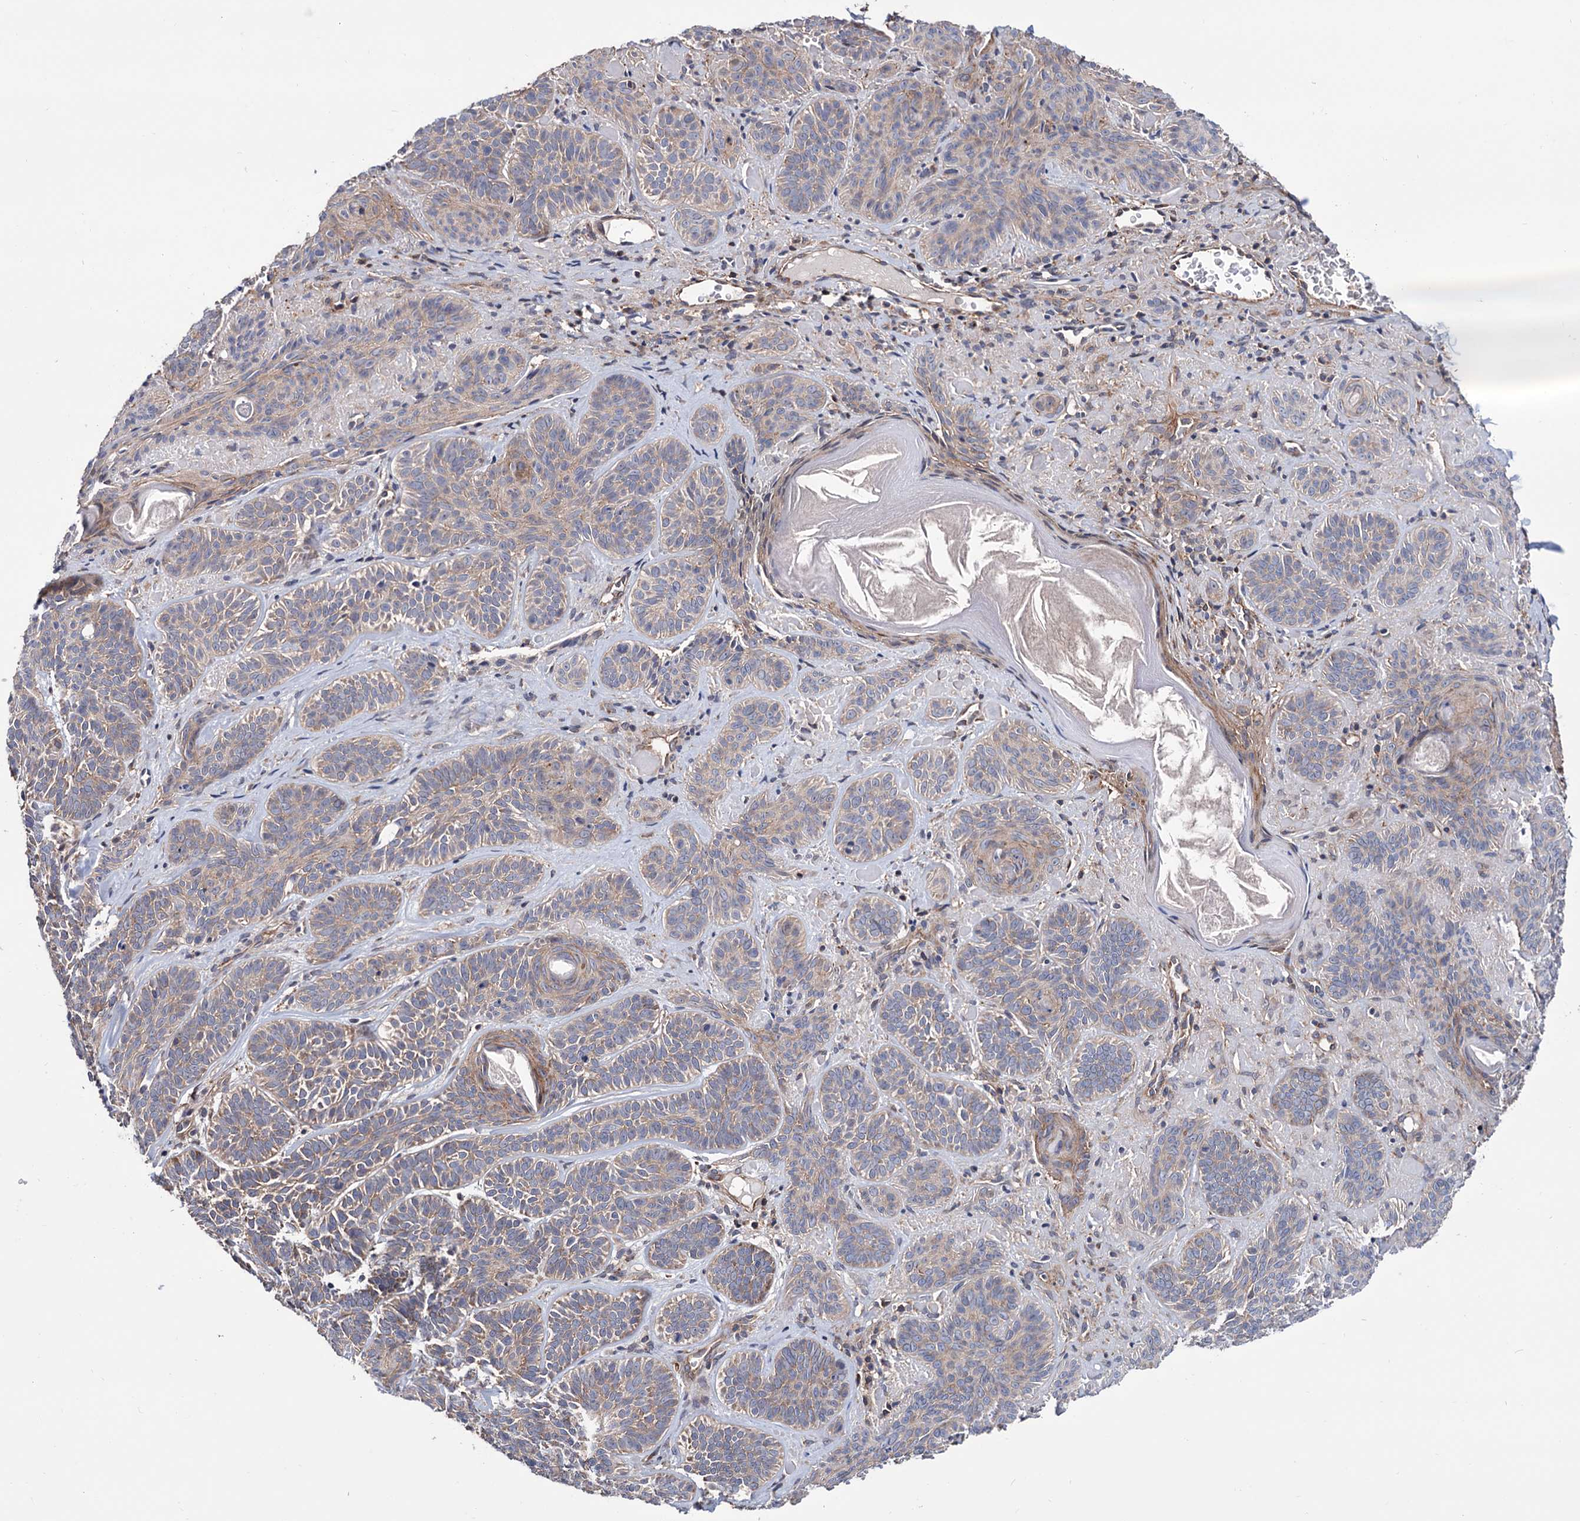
{"staining": {"intensity": "weak", "quantity": "<25%", "location": "cytoplasmic/membranous"}, "tissue": "skin cancer", "cell_type": "Tumor cells", "image_type": "cancer", "snomed": [{"axis": "morphology", "description": "Basal cell carcinoma"}, {"axis": "topography", "description": "Skin"}], "caption": "A high-resolution image shows immunohistochemistry (IHC) staining of skin cancer (basal cell carcinoma), which shows no significant positivity in tumor cells.", "gene": "FERMT2", "patient": {"sex": "male", "age": 85}}